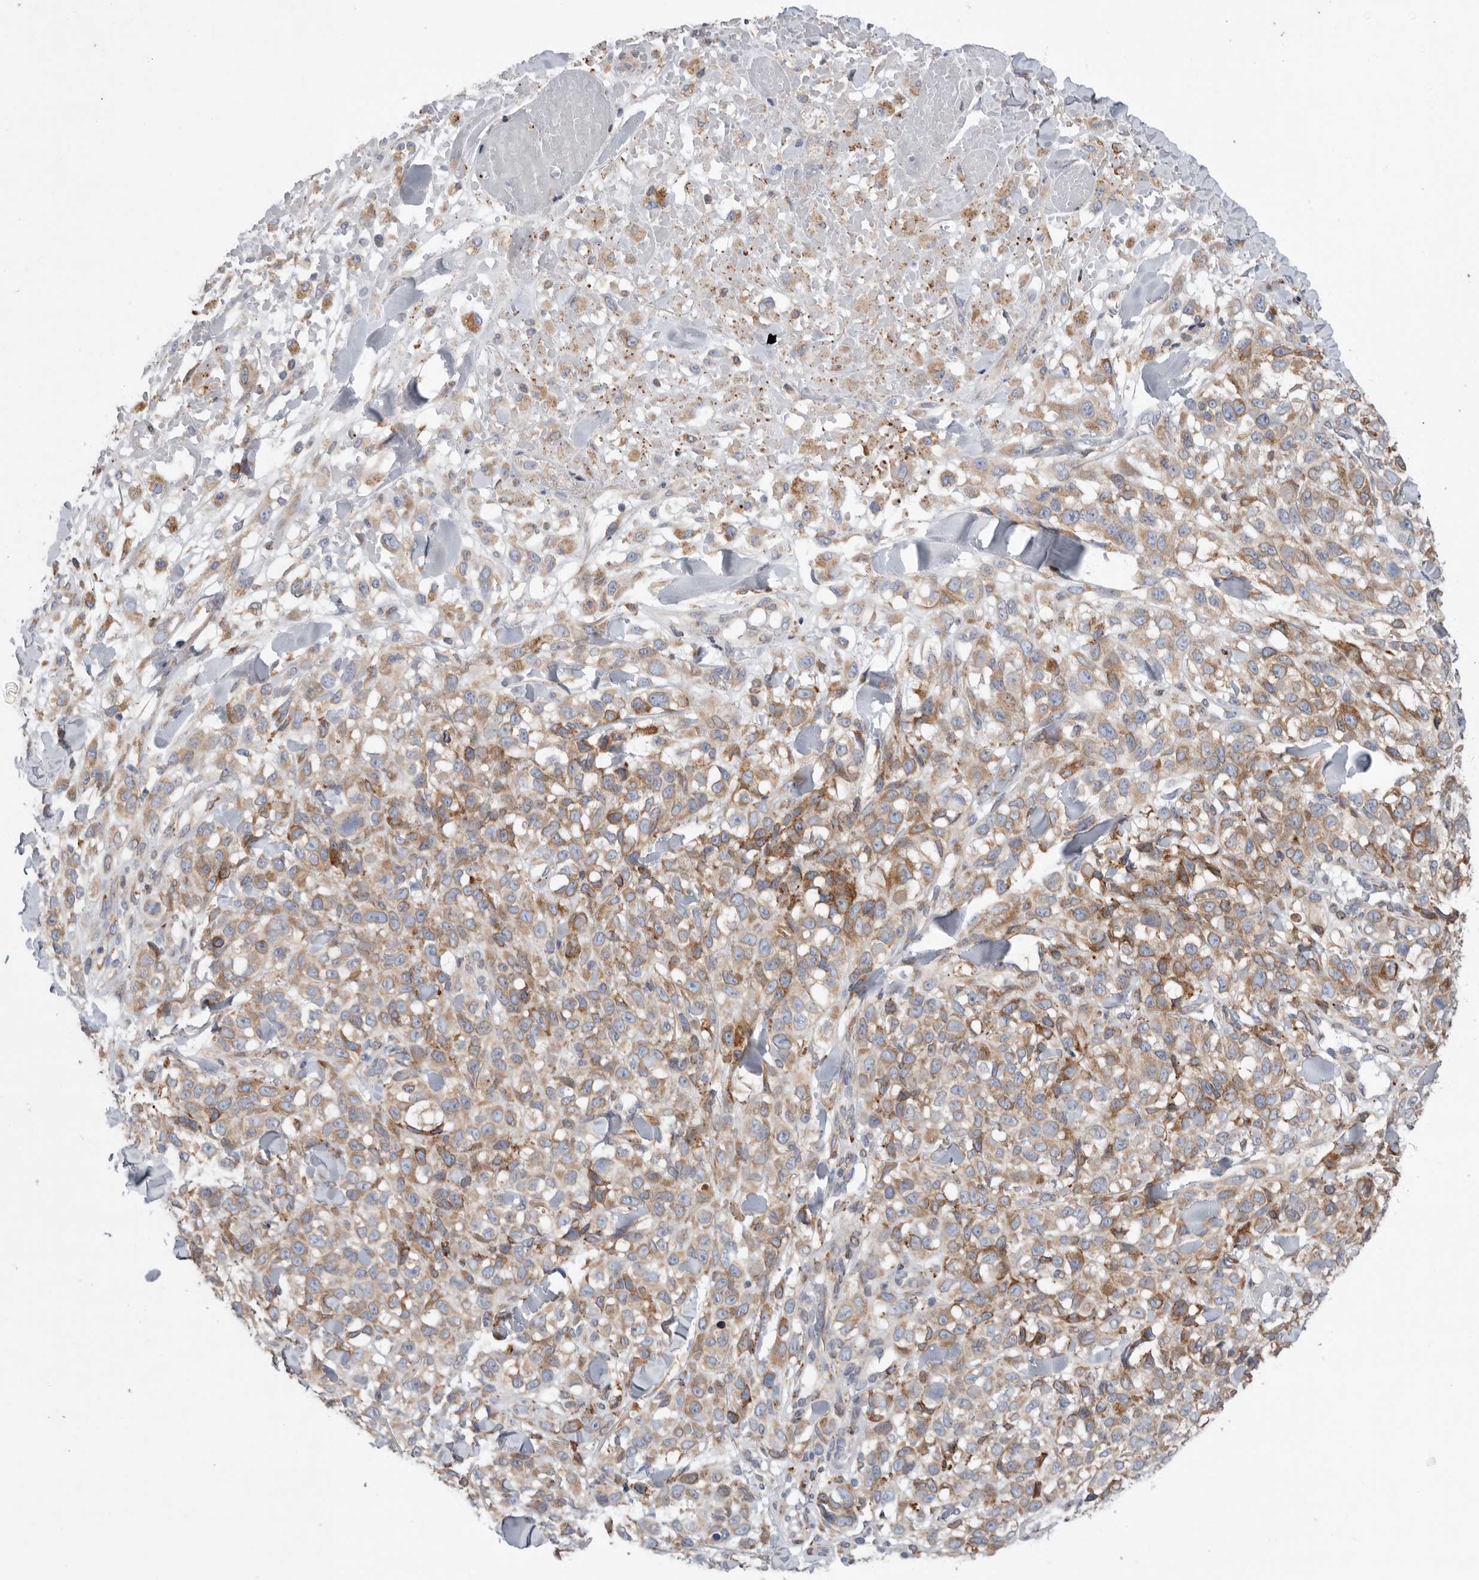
{"staining": {"intensity": "weak", "quantity": ">75%", "location": "cytoplasmic/membranous"}, "tissue": "melanoma", "cell_type": "Tumor cells", "image_type": "cancer", "snomed": [{"axis": "morphology", "description": "Malignant melanoma, Metastatic site"}, {"axis": "topography", "description": "Skin"}], "caption": "Protein analysis of malignant melanoma (metastatic site) tissue demonstrates weak cytoplasmic/membranous expression in approximately >75% of tumor cells.", "gene": "GANAB", "patient": {"sex": "female", "age": 72}}